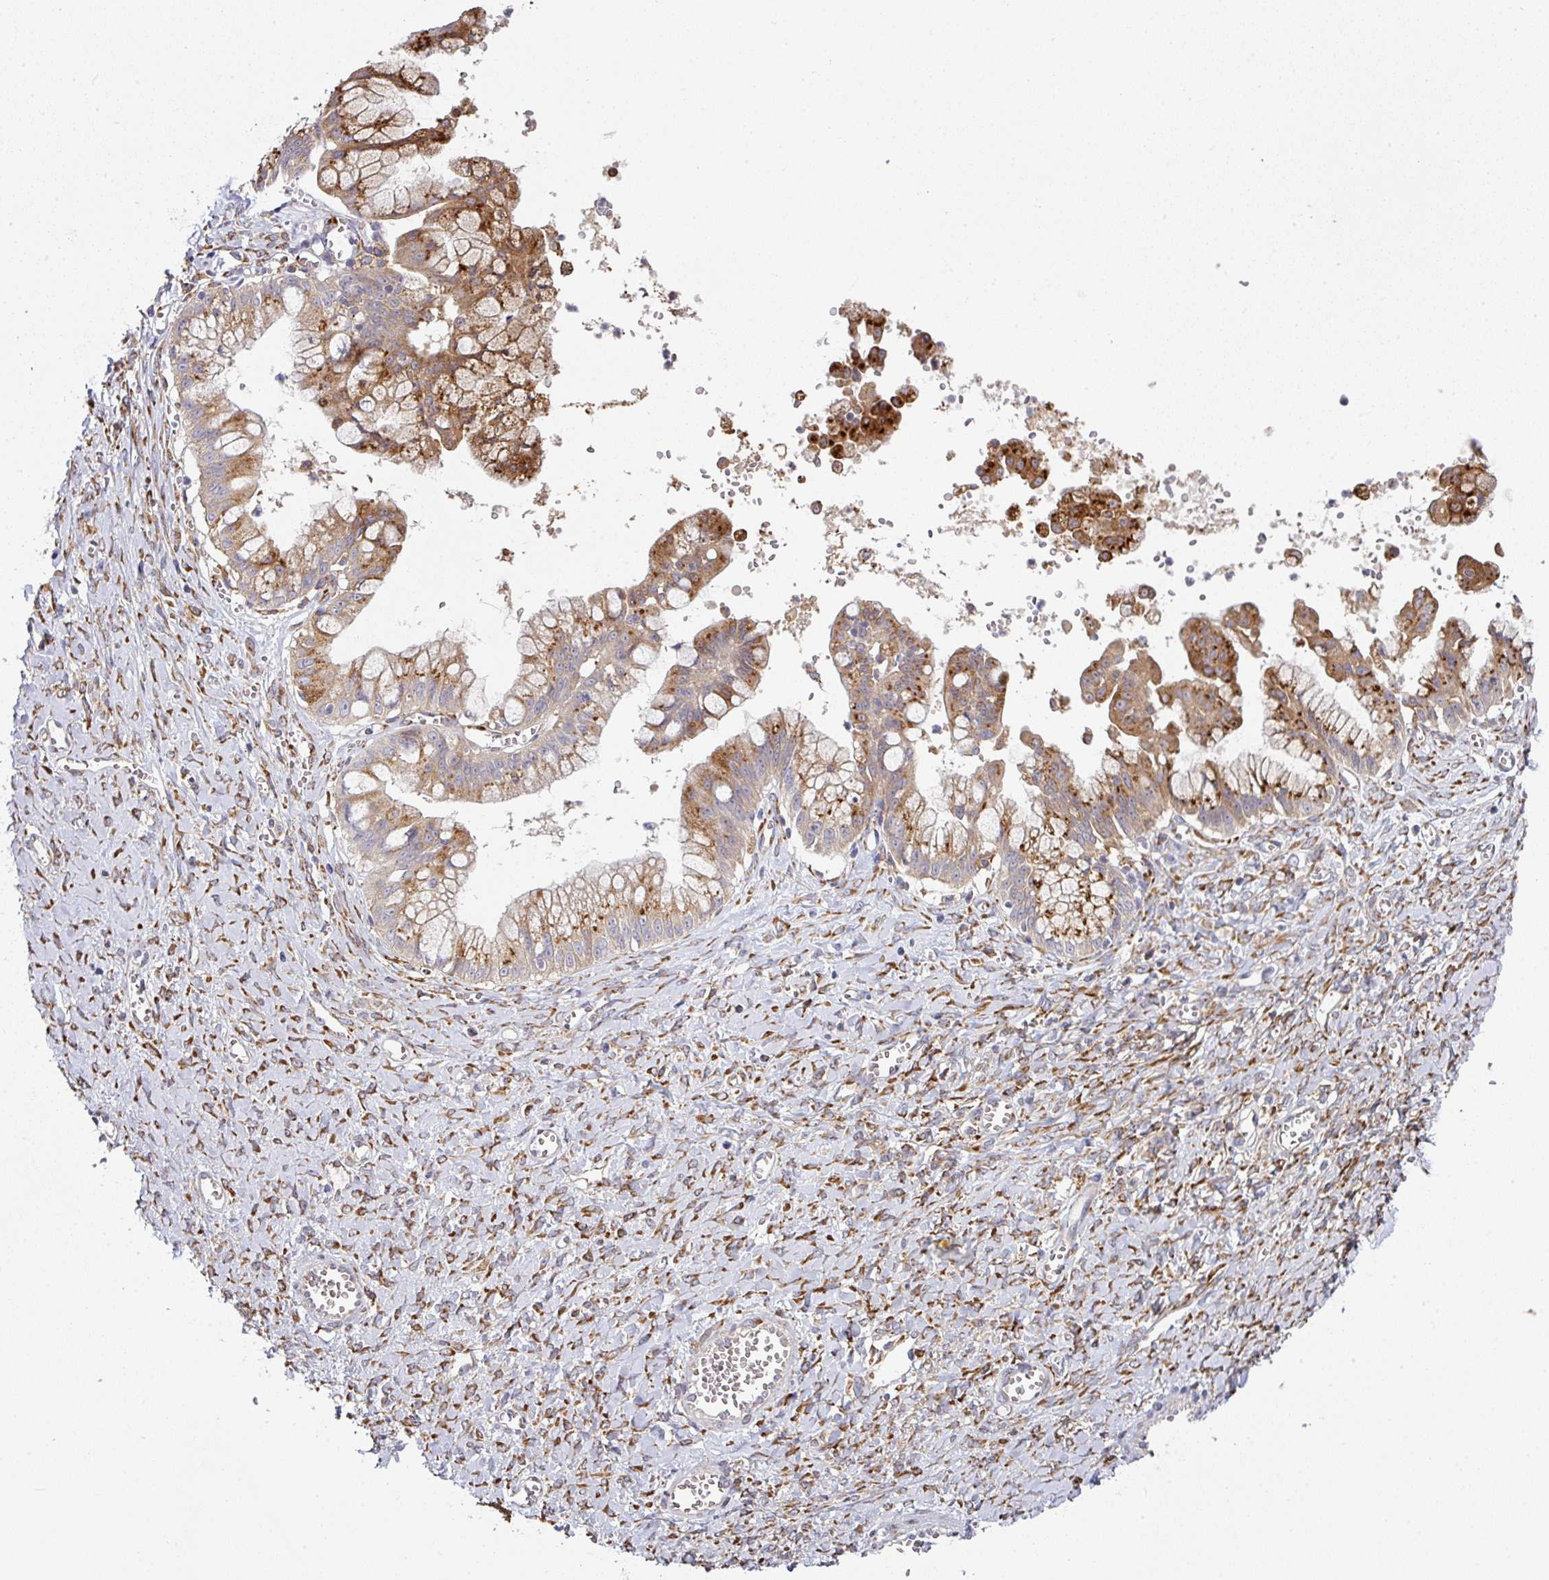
{"staining": {"intensity": "moderate", "quantity": ">75%", "location": "cytoplasmic/membranous"}, "tissue": "ovarian cancer", "cell_type": "Tumor cells", "image_type": "cancer", "snomed": [{"axis": "morphology", "description": "Cystadenocarcinoma, mucinous, NOS"}, {"axis": "topography", "description": "Ovary"}], "caption": "The image shows immunohistochemical staining of ovarian cancer (mucinous cystadenocarcinoma). There is moderate cytoplasmic/membranous positivity is present in about >75% of tumor cells.", "gene": "ZNF268", "patient": {"sex": "female", "age": 70}}